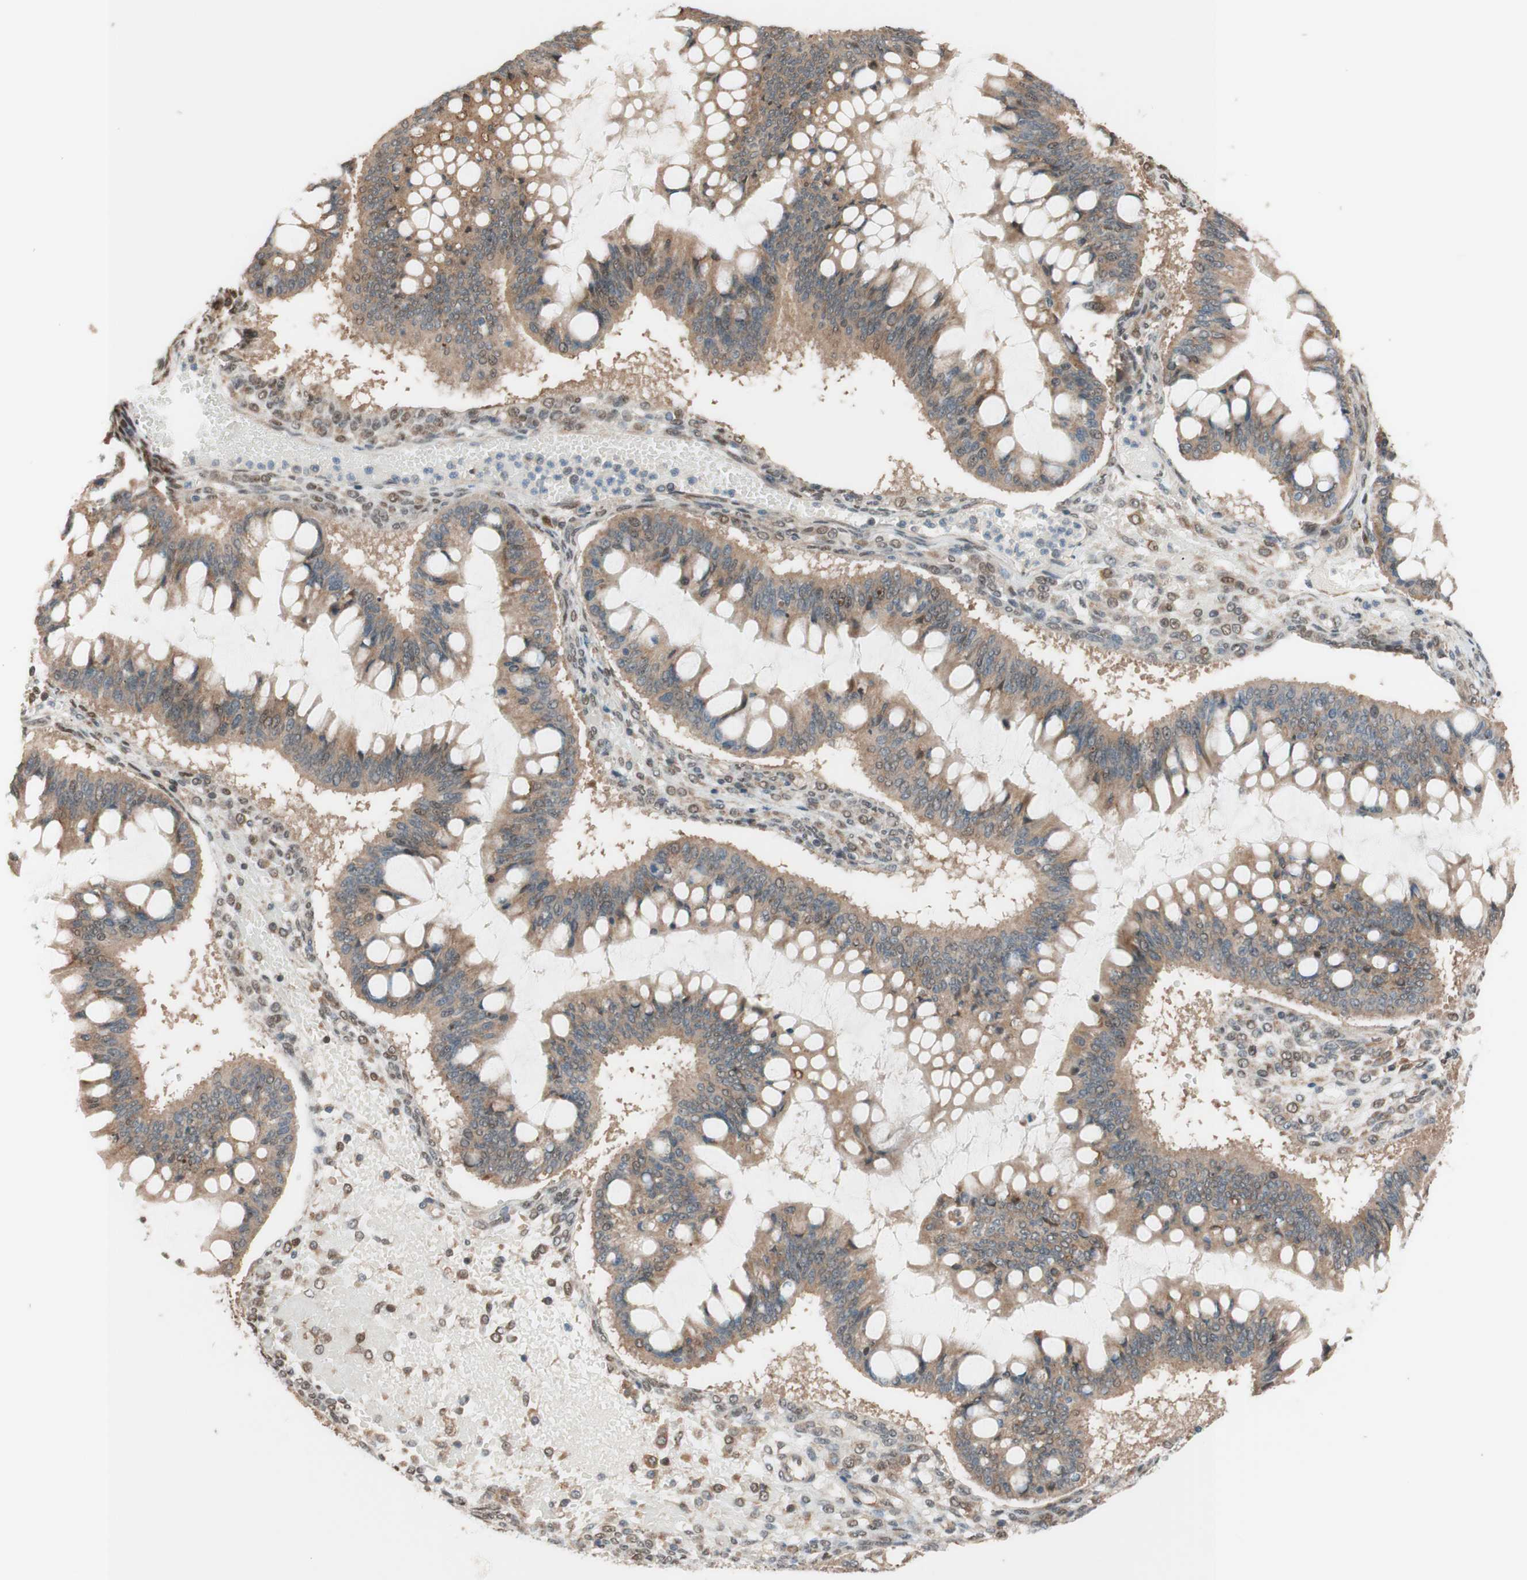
{"staining": {"intensity": "moderate", "quantity": ">75%", "location": "cytoplasmic/membranous"}, "tissue": "ovarian cancer", "cell_type": "Tumor cells", "image_type": "cancer", "snomed": [{"axis": "morphology", "description": "Cystadenocarcinoma, mucinous, NOS"}, {"axis": "topography", "description": "Ovary"}], "caption": "Approximately >75% of tumor cells in mucinous cystadenocarcinoma (ovarian) show moderate cytoplasmic/membranous protein positivity as visualized by brown immunohistochemical staining.", "gene": "CCNC", "patient": {"sex": "female", "age": 73}}